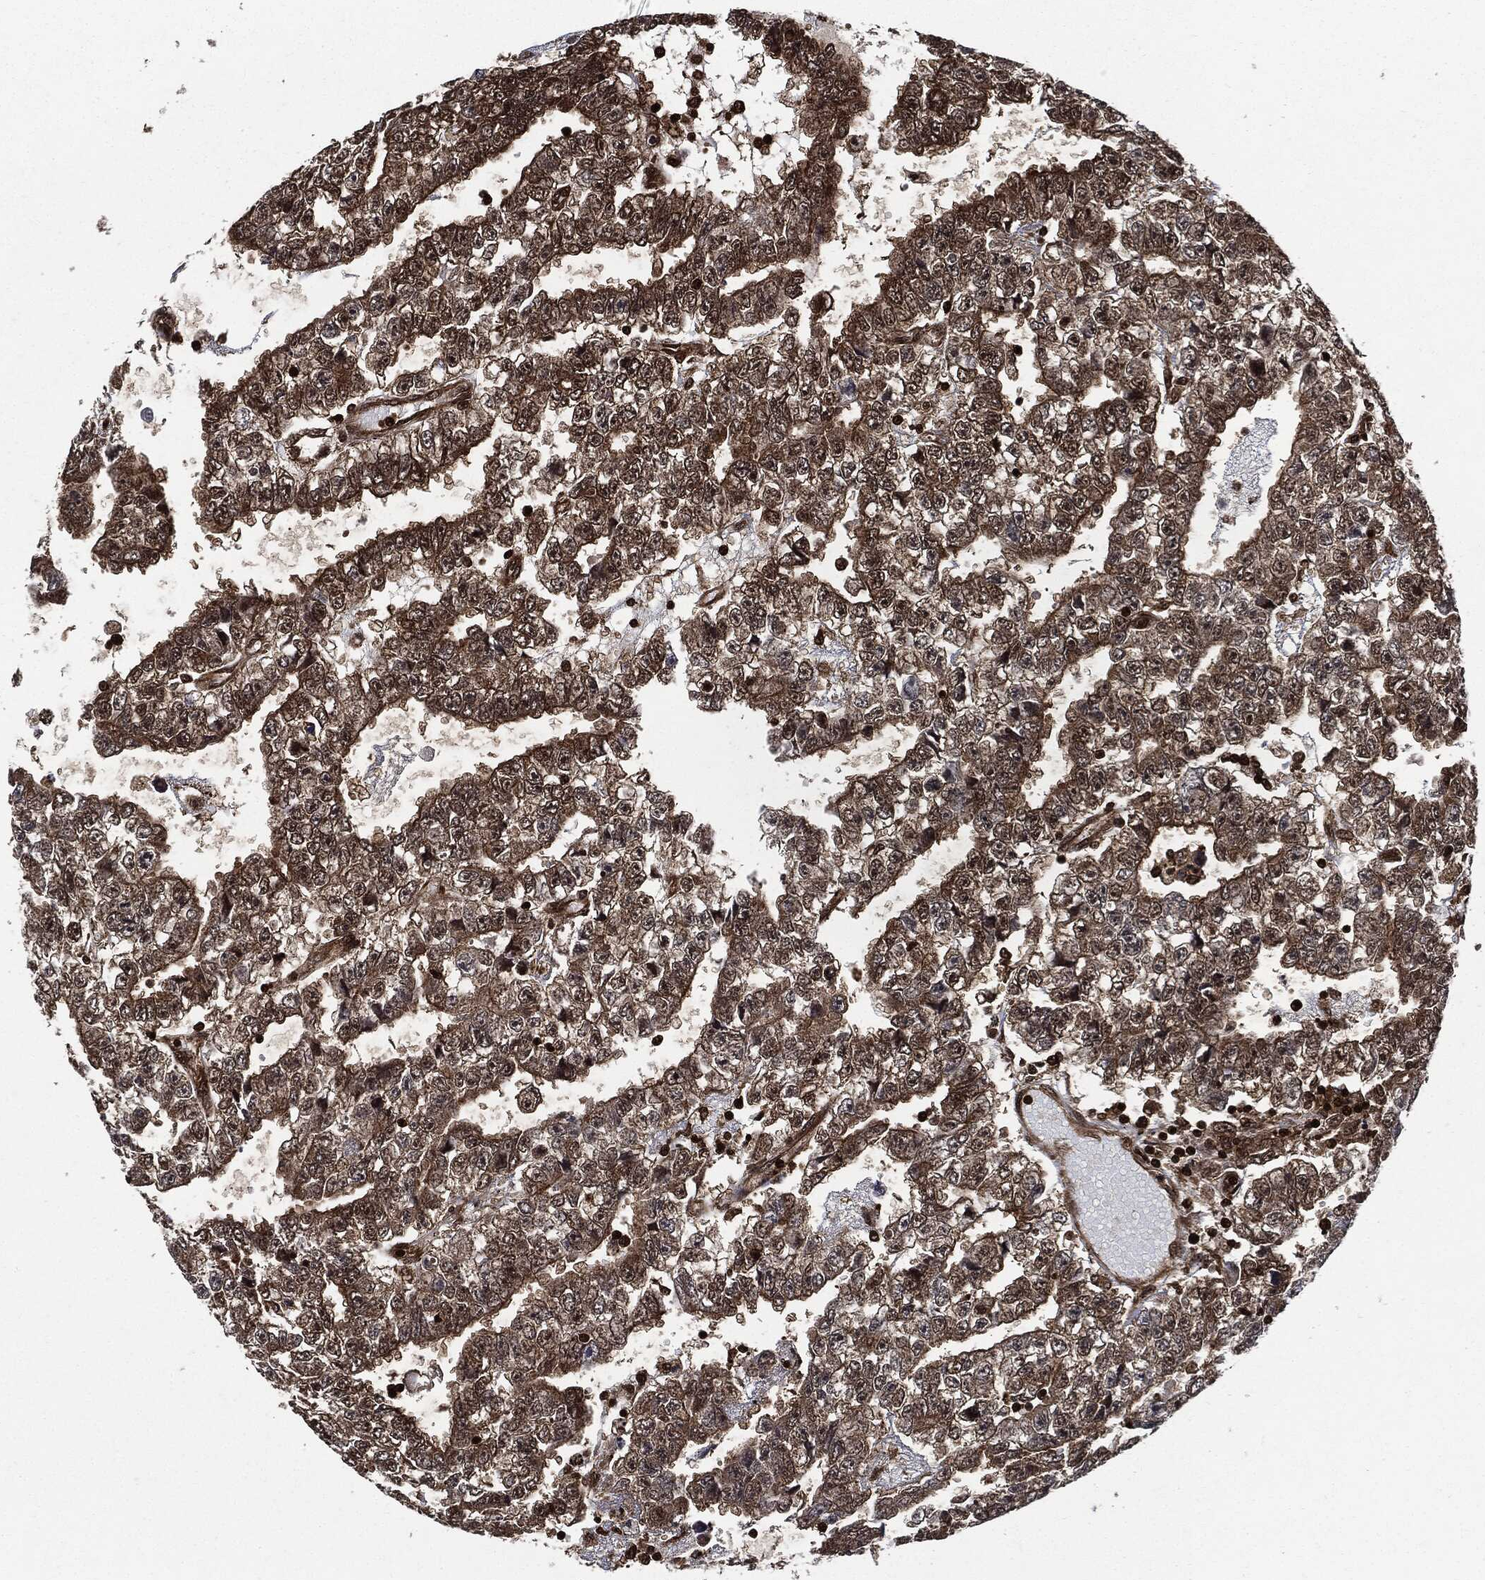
{"staining": {"intensity": "moderate", "quantity": ">75%", "location": "cytoplasmic/membranous"}, "tissue": "testis cancer", "cell_type": "Tumor cells", "image_type": "cancer", "snomed": [{"axis": "morphology", "description": "Carcinoma, Embryonal, NOS"}, {"axis": "topography", "description": "Testis"}], "caption": "Brown immunohistochemical staining in embryonal carcinoma (testis) reveals moderate cytoplasmic/membranous positivity in about >75% of tumor cells.", "gene": "YWHAB", "patient": {"sex": "male", "age": 25}}